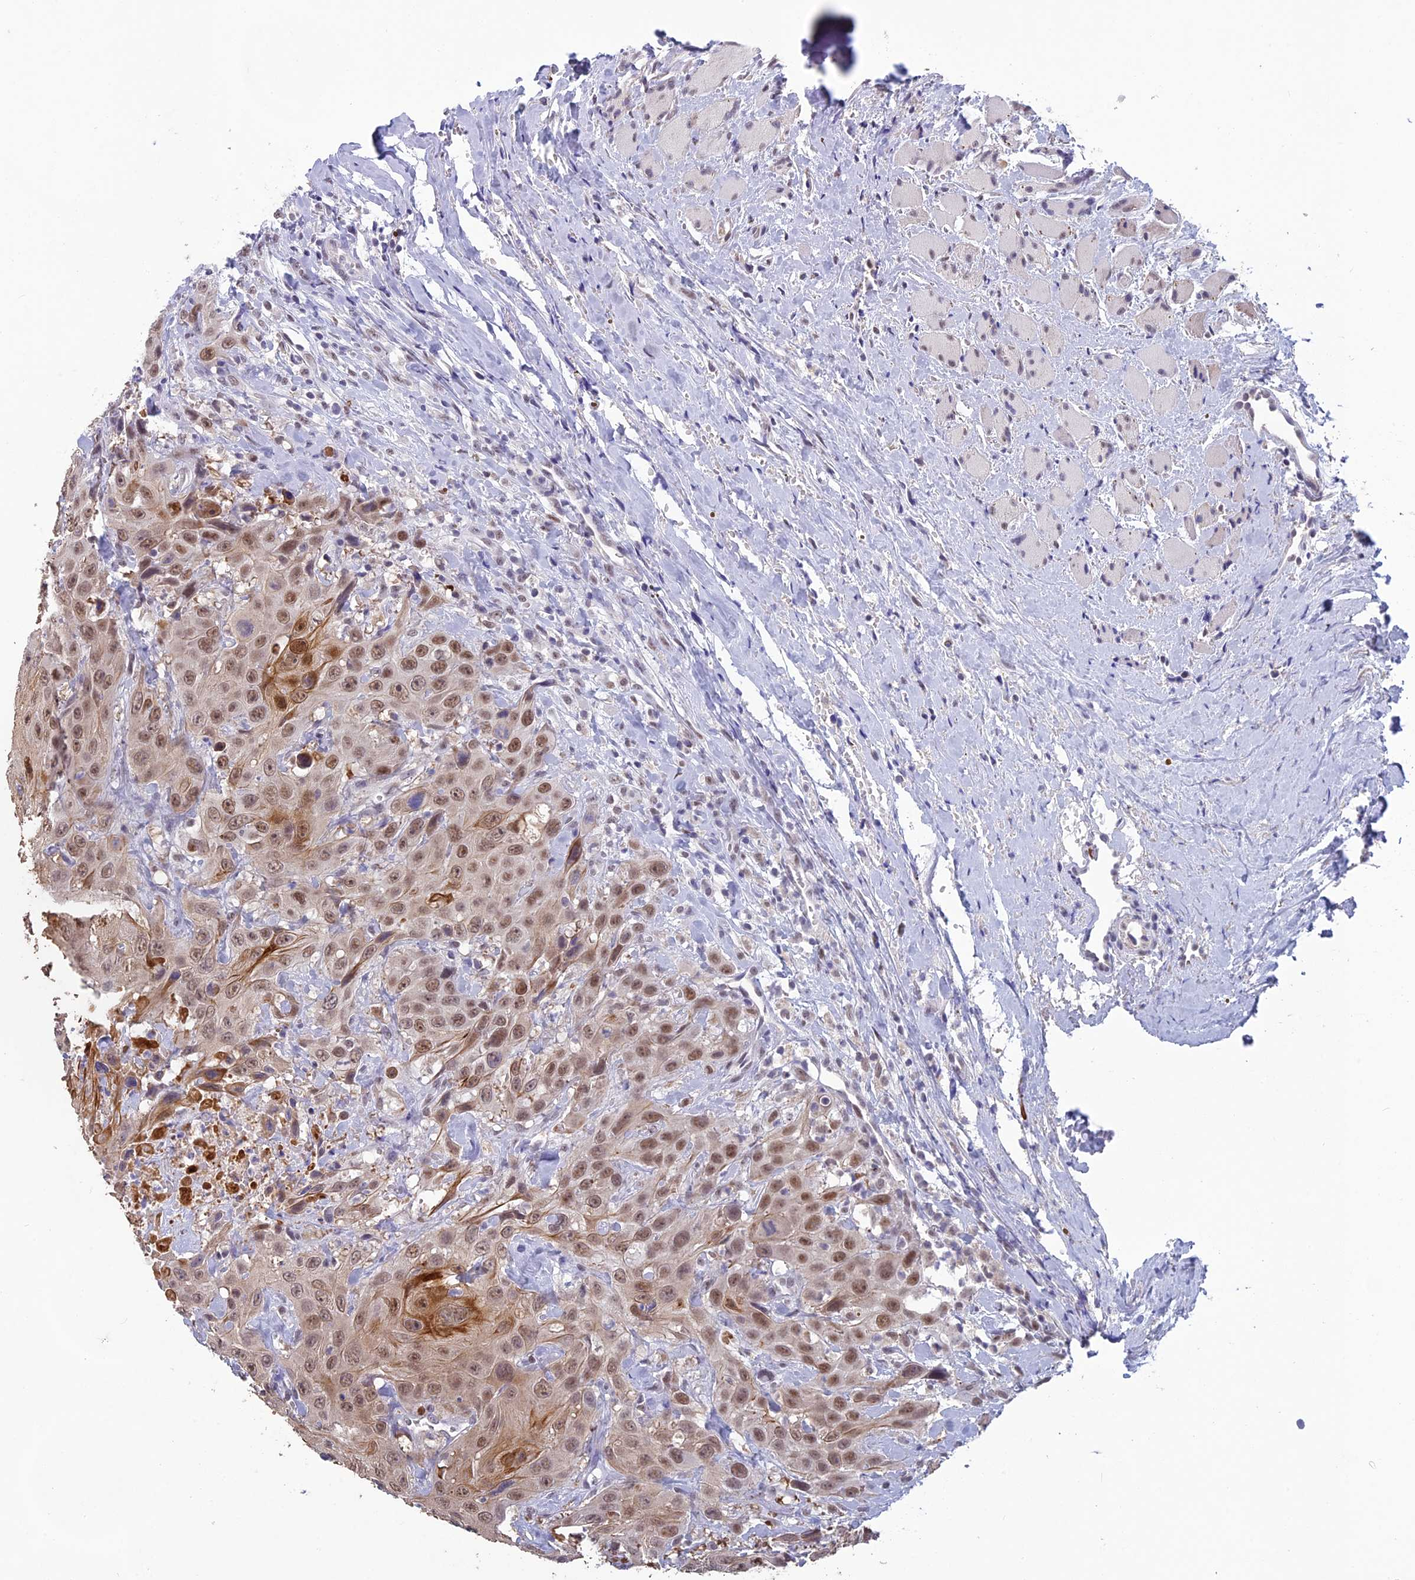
{"staining": {"intensity": "moderate", "quantity": ">75%", "location": "nuclear"}, "tissue": "head and neck cancer", "cell_type": "Tumor cells", "image_type": "cancer", "snomed": [{"axis": "morphology", "description": "Squamous cell carcinoma, NOS"}, {"axis": "topography", "description": "Head-Neck"}], "caption": "IHC micrograph of neoplastic tissue: human squamous cell carcinoma (head and neck) stained using immunohistochemistry (IHC) exhibits medium levels of moderate protein expression localized specifically in the nuclear of tumor cells, appearing as a nuclear brown color.", "gene": "MT-CO3", "patient": {"sex": "male", "age": 81}}